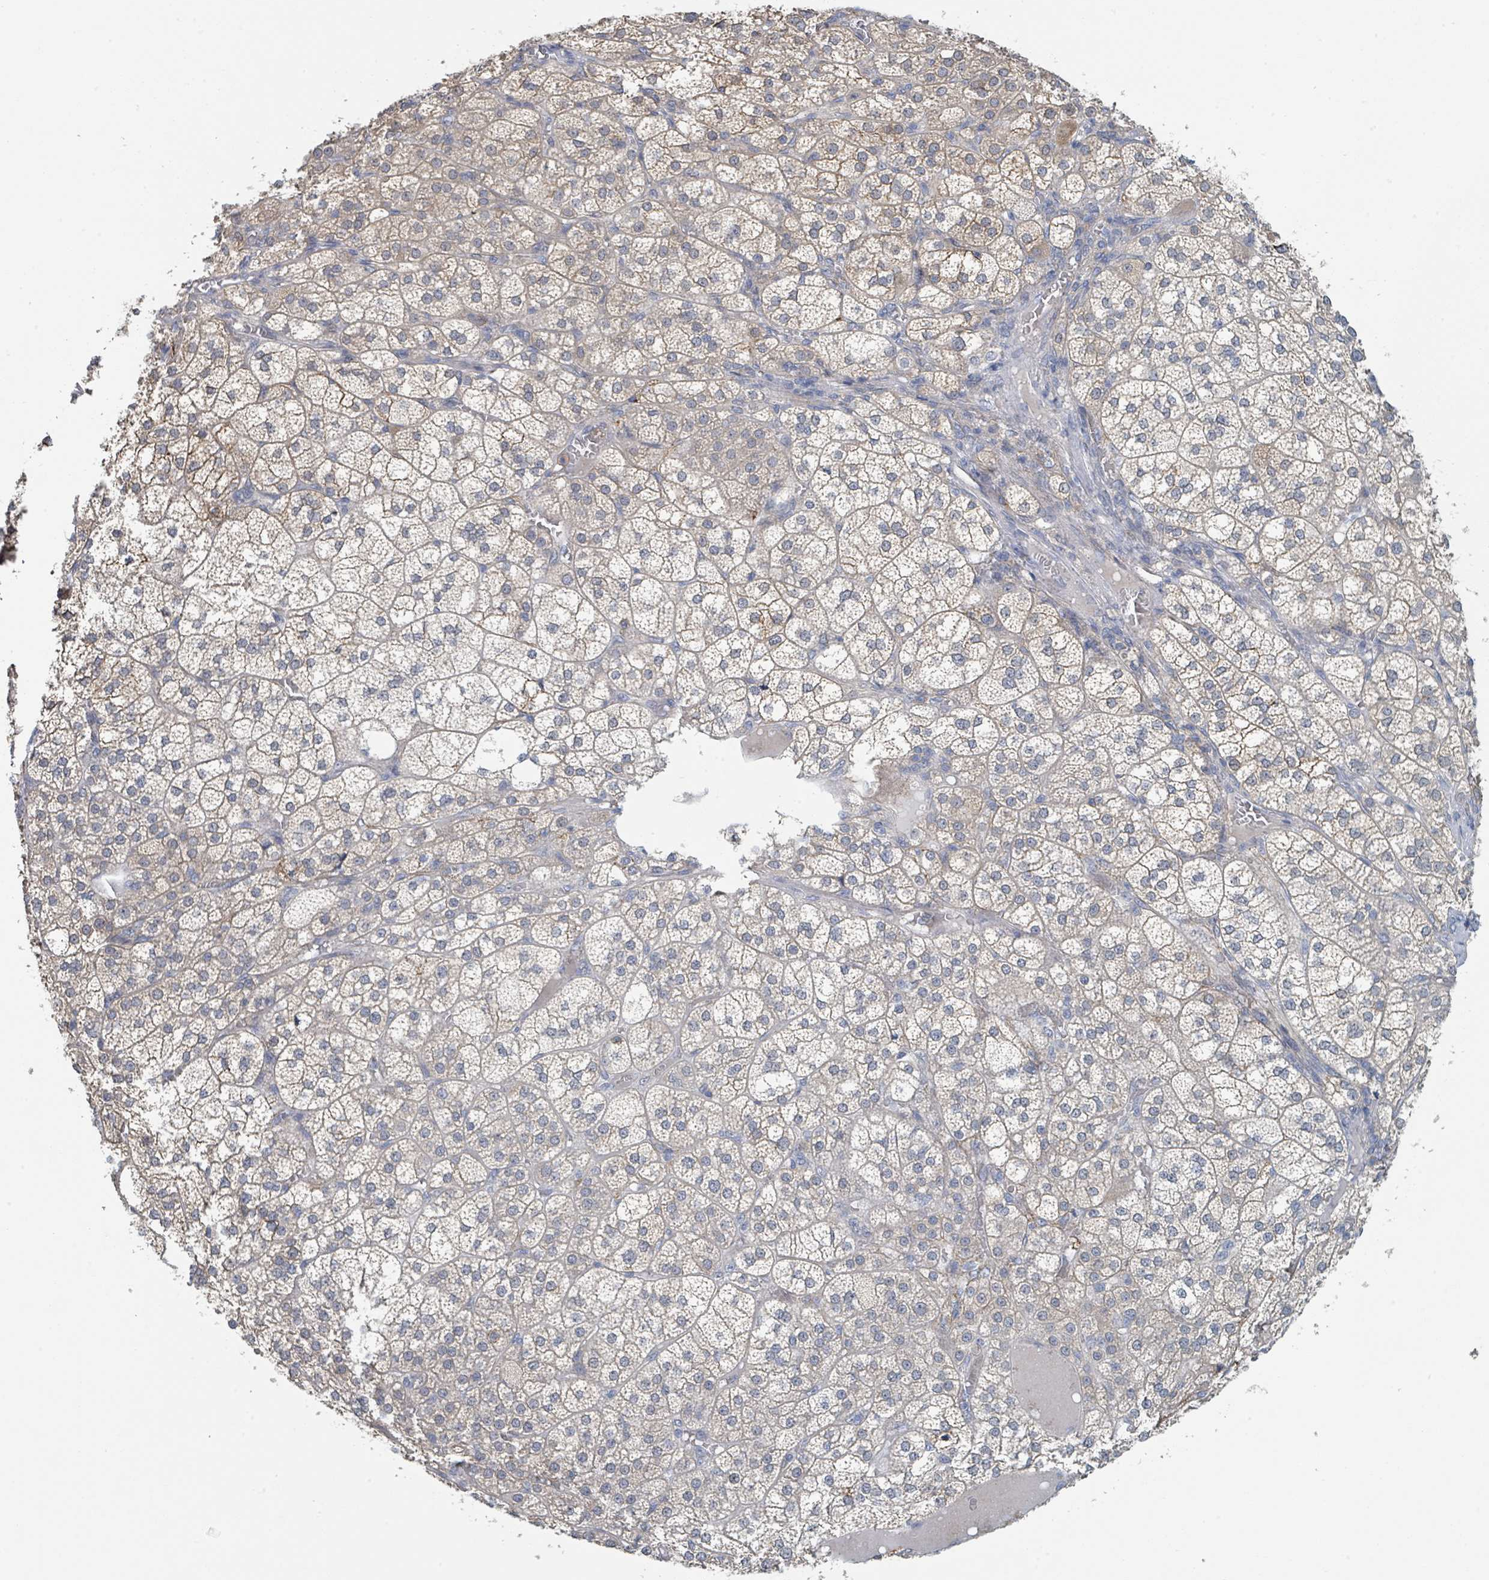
{"staining": {"intensity": "moderate", "quantity": "25%-75%", "location": "cytoplasmic/membranous"}, "tissue": "adrenal gland", "cell_type": "Glandular cells", "image_type": "normal", "snomed": [{"axis": "morphology", "description": "Normal tissue, NOS"}, {"axis": "topography", "description": "Adrenal gland"}], "caption": "A photomicrograph of adrenal gland stained for a protein reveals moderate cytoplasmic/membranous brown staining in glandular cells. Using DAB (3,3'-diaminobenzidine) (brown) and hematoxylin (blue) stains, captured at high magnification using brightfield microscopy.", "gene": "LRRC42", "patient": {"sex": "female", "age": 60}}